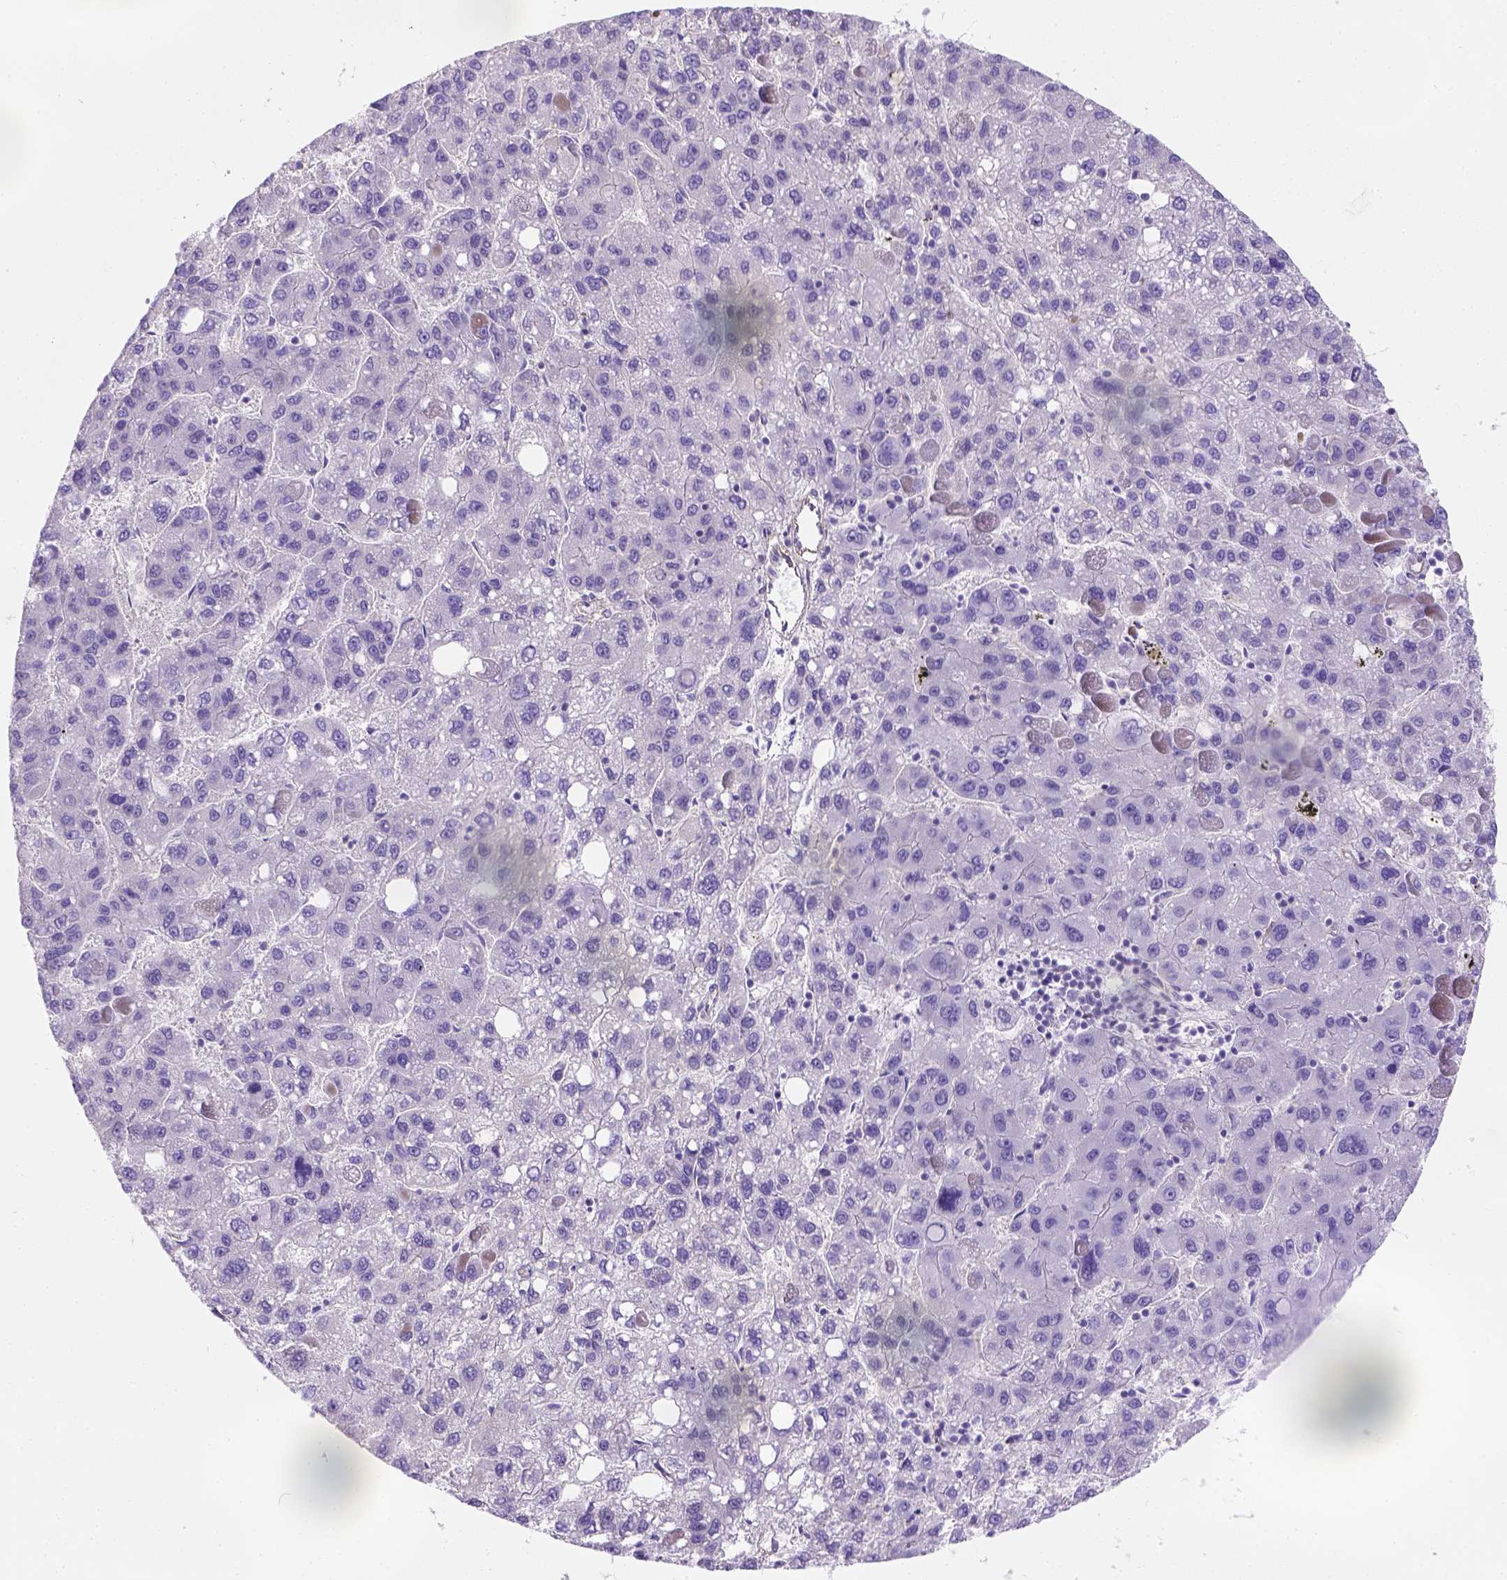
{"staining": {"intensity": "negative", "quantity": "none", "location": "none"}, "tissue": "liver cancer", "cell_type": "Tumor cells", "image_type": "cancer", "snomed": [{"axis": "morphology", "description": "Carcinoma, Hepatocellular, NOS"}, {"axis": "topography", "description": "Liver"}], "caption": "This is a histopathology image of IHC staining of hepatocellular carcinoma (liver), which shows no expression in tumor cells.", "gene": "PHF7", "patient": {"sex": "female", "age": 82}}